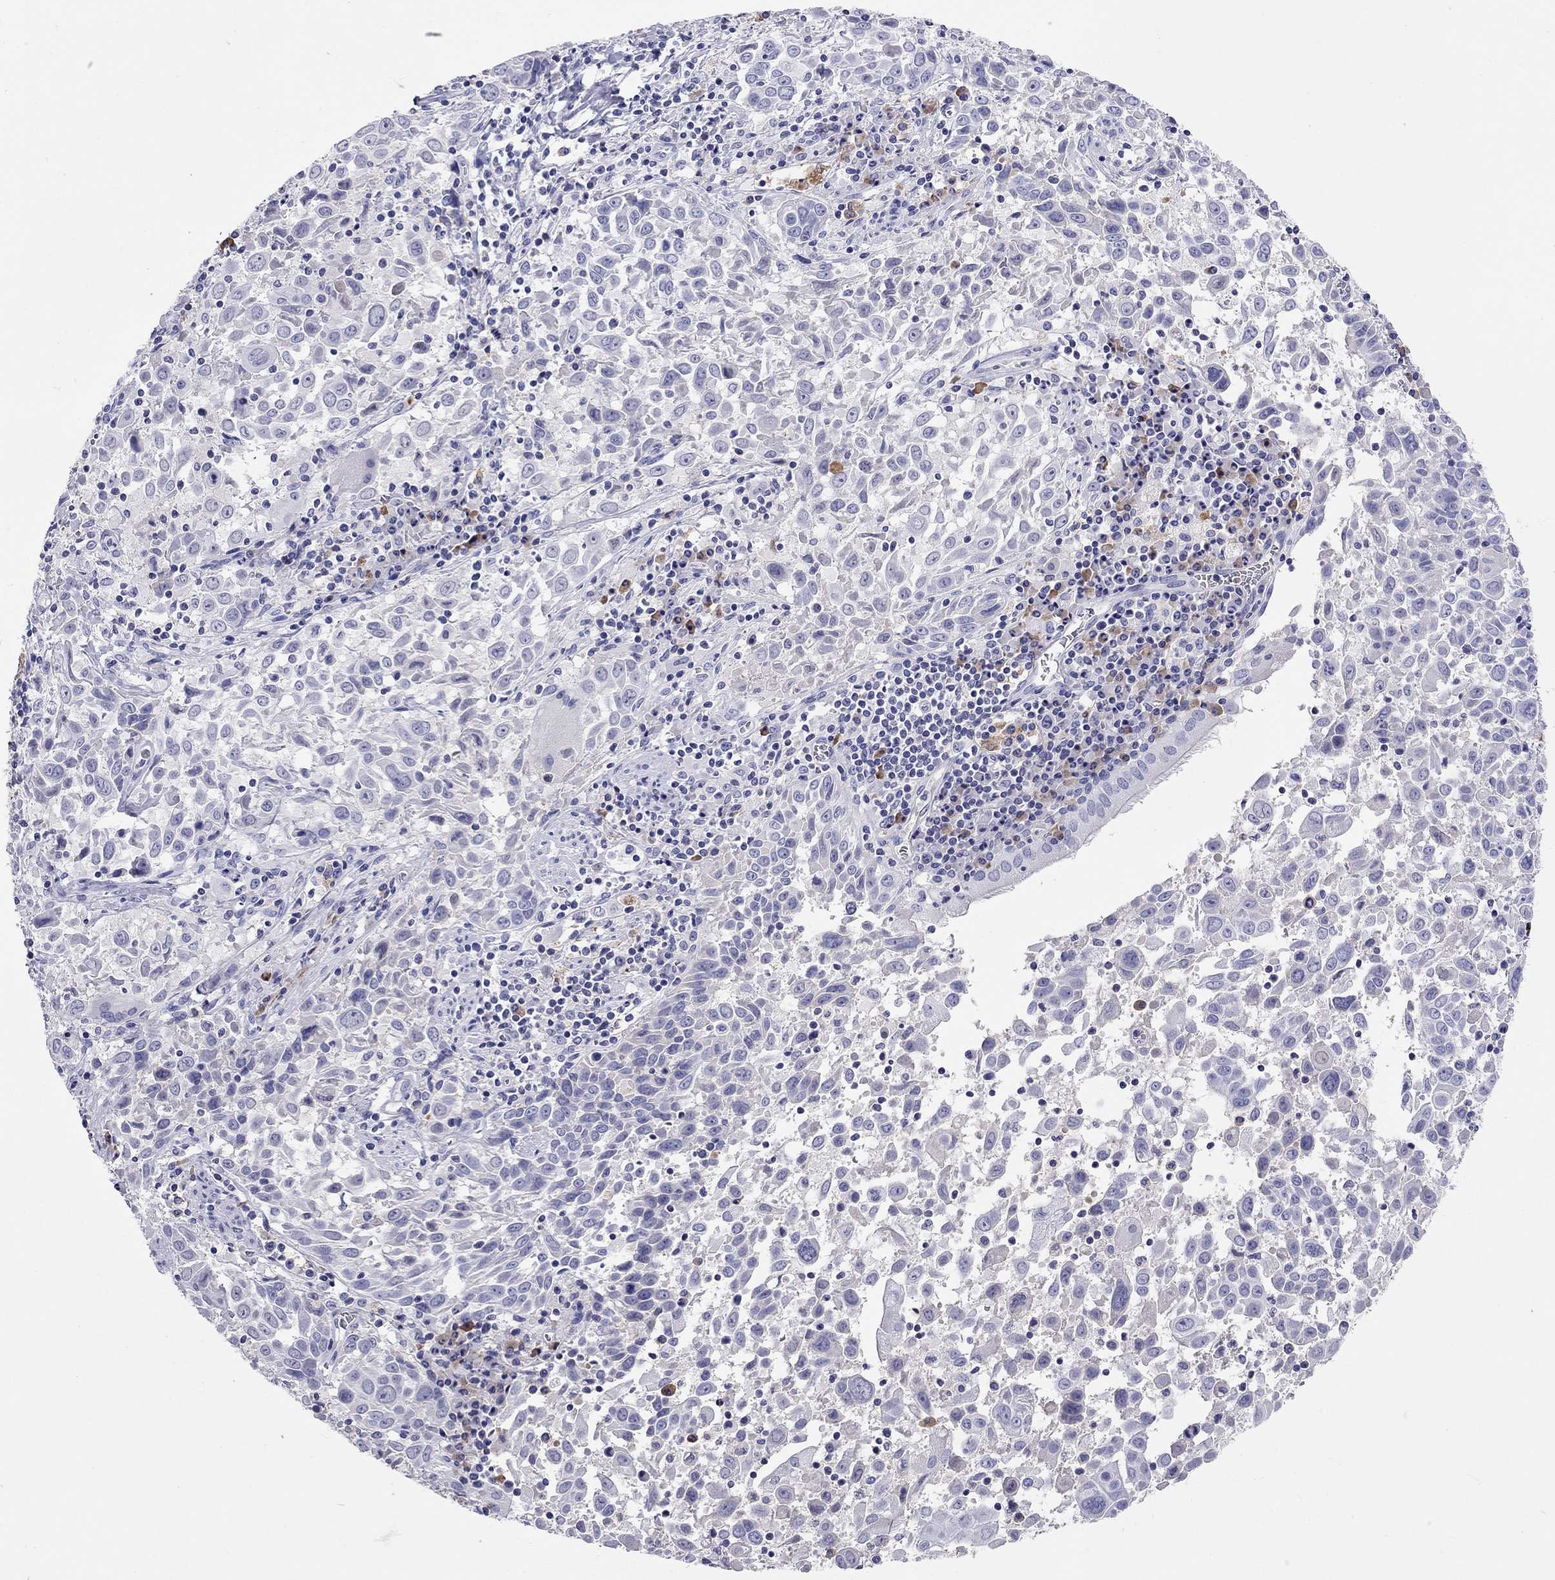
{"staining": {"intensity": "negative", "quantity": "none", "location": "none"}, "tissue": "lung cancer", "cell_type": "Tumor cells", "image_type": "cancer", "snomed": [{"axis": "morphology", "description": "Squamous cell carcinoma, NOS"}, {"axis": "topography", "description": "Lung"}], "caption": "Immunohistochemistry of lung cancer reveals no positivity in tumor cells.", "gene": "CALHM1", "patient": {"sex": "male", "age": 57}}